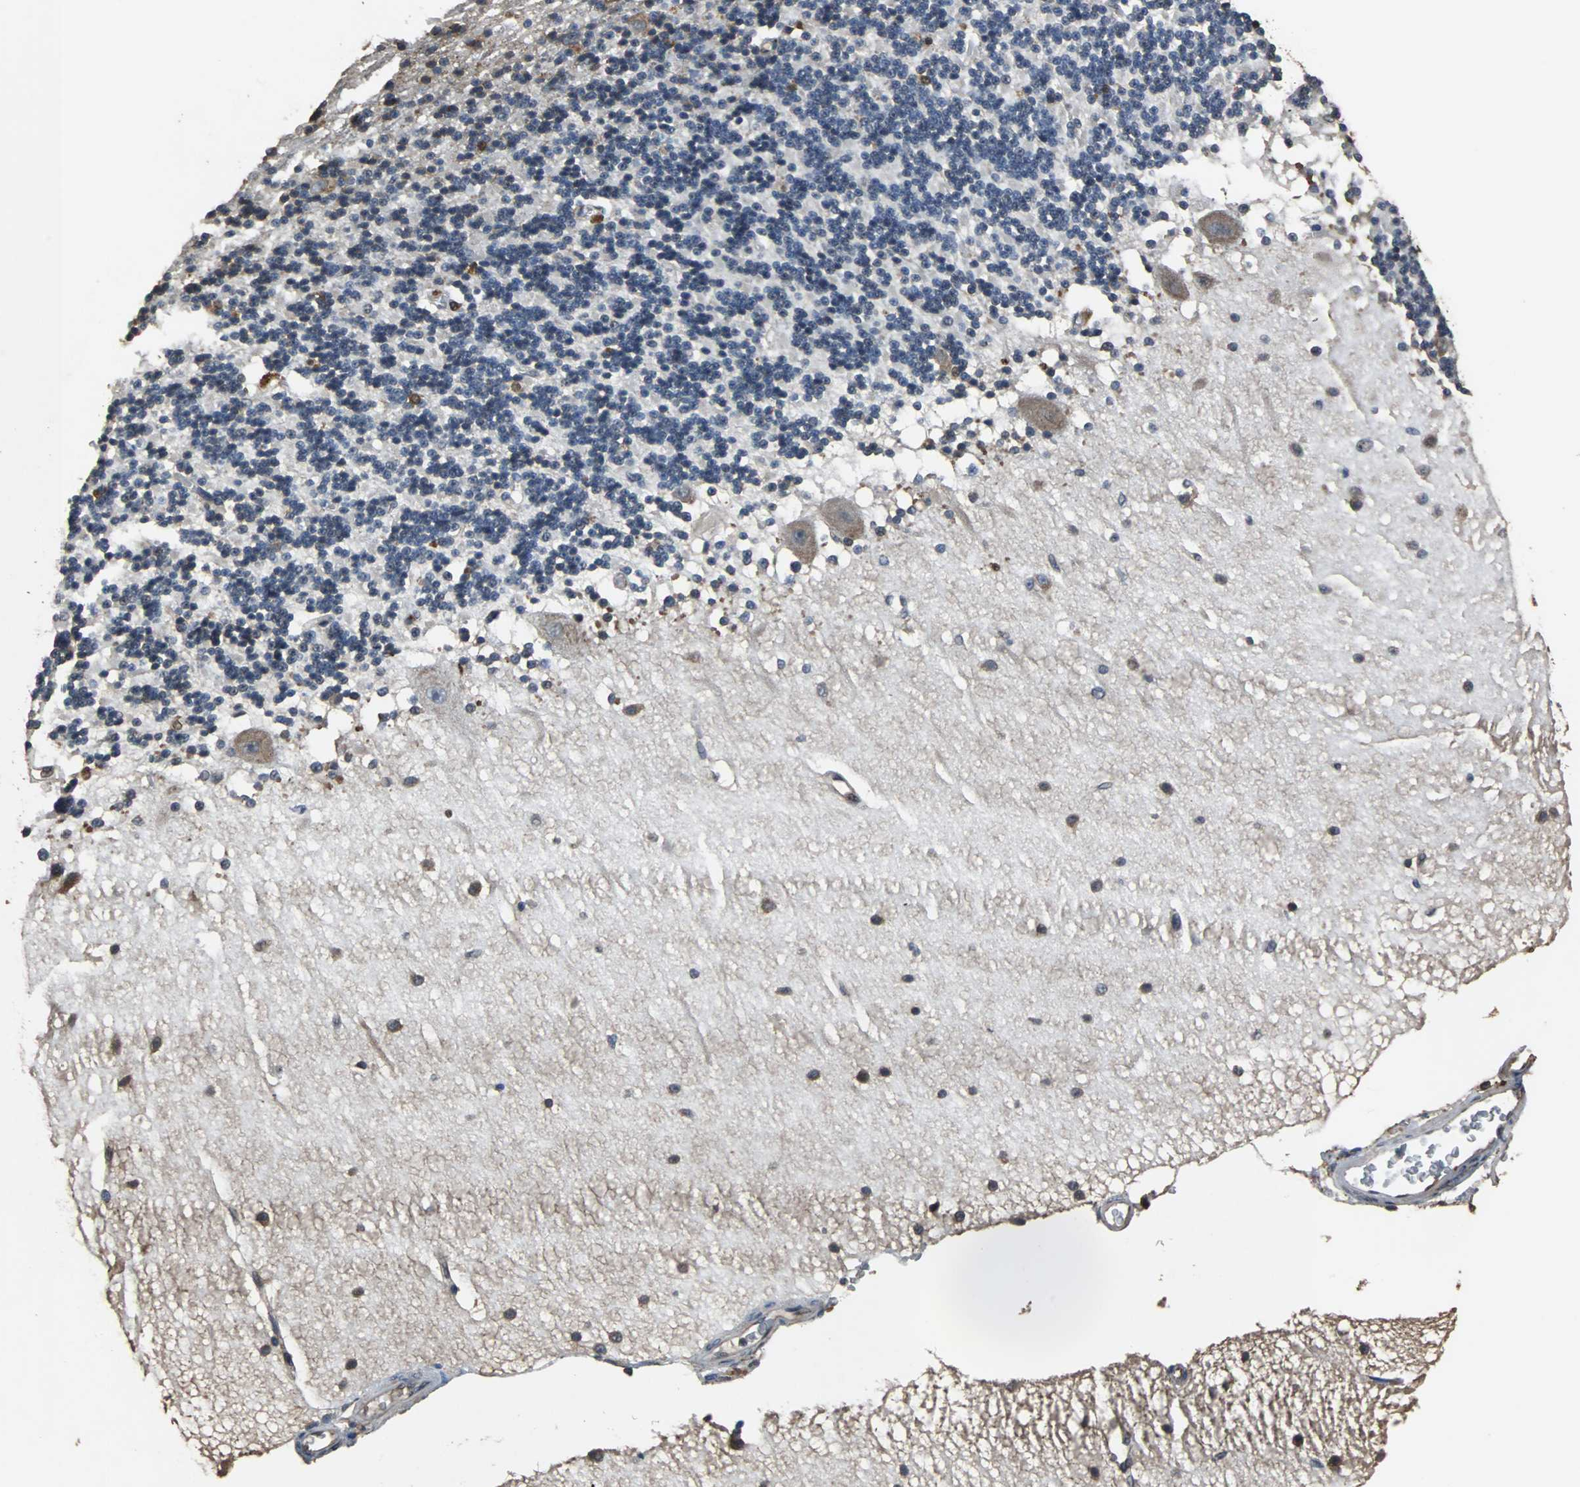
{"staining": {"intensity": "strong", "quantity": "<25%", "location": "cytoplasmic/membranous,nuclear"}, "tissue": "cerebellum", "cell_type": "Cells in granular layer", "image_type": "normal", "snomed": [{"axis": "morphology", "description": "Normal tissue, NOS"}, {"axis": "topography", "description": "Cerebellum"}], "caption": "High-power microscopy captured an IHC histopathology image of unremarkable cerebellum, revealing strong cytoplasmic/membranous,nuclear staining in approximately <25% of cells in granular layer.", "gene": "NDRG1", "patient": {"sex": "female", "age": 54}}